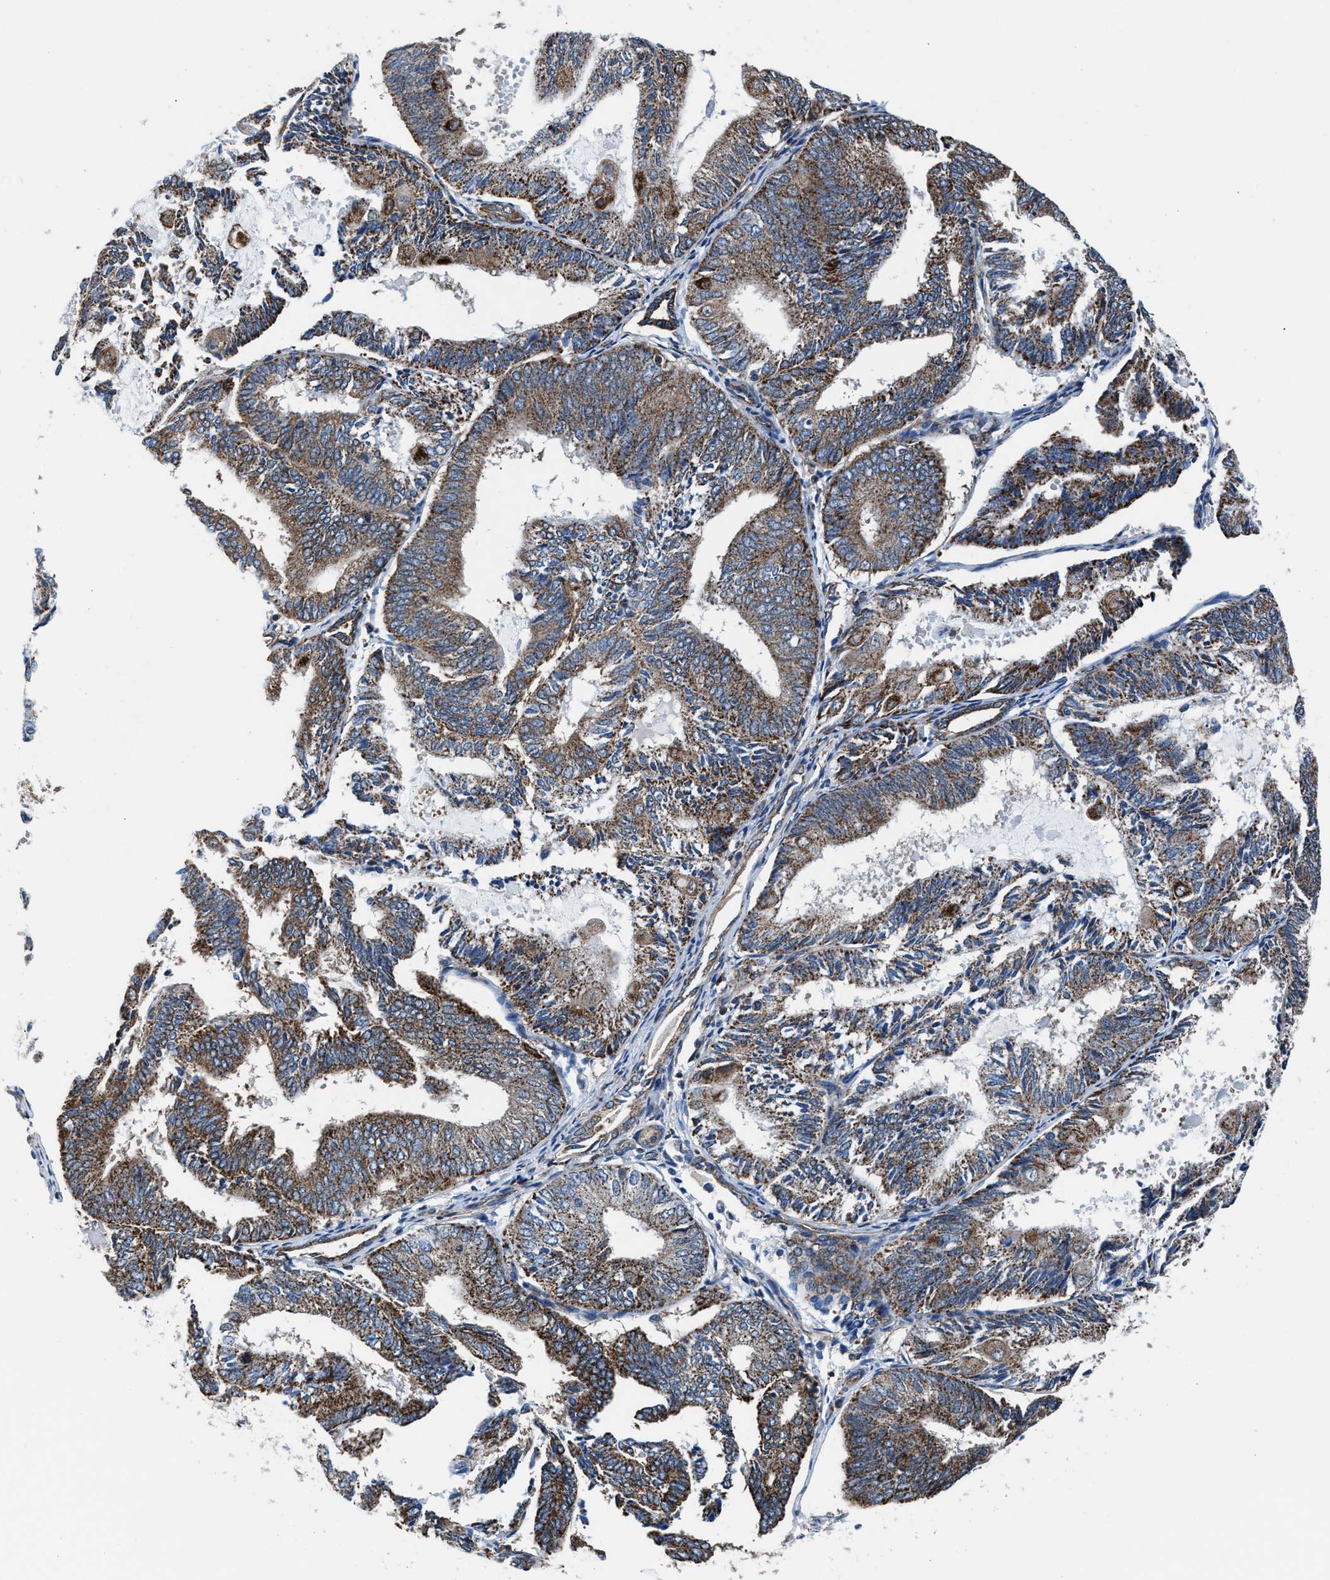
{"staining": {"intensity": "moderate", "quantity": ">75%", "location": "cytoplasmic/membranous"}, "tissue": "endometrial cancer", "cell_type": "Tumor cells", "image_type": "cancer", "snomed": [{"axis": "morphology", "description": "Adenocarcinoma, NOS"}, {"axis": "topography", "description": "Endometrium"}], "caption": "Immunohistochemistry (IHC) (DAB (3,3'-diaminobenzidine)) staining of endometrial adenocarcinoma reveals moderate cytoplasmic/membranous protein expression in about >75% of tumor cells.", "gene": "NKTR", "patient": {"sex": "female", "age": 81}}